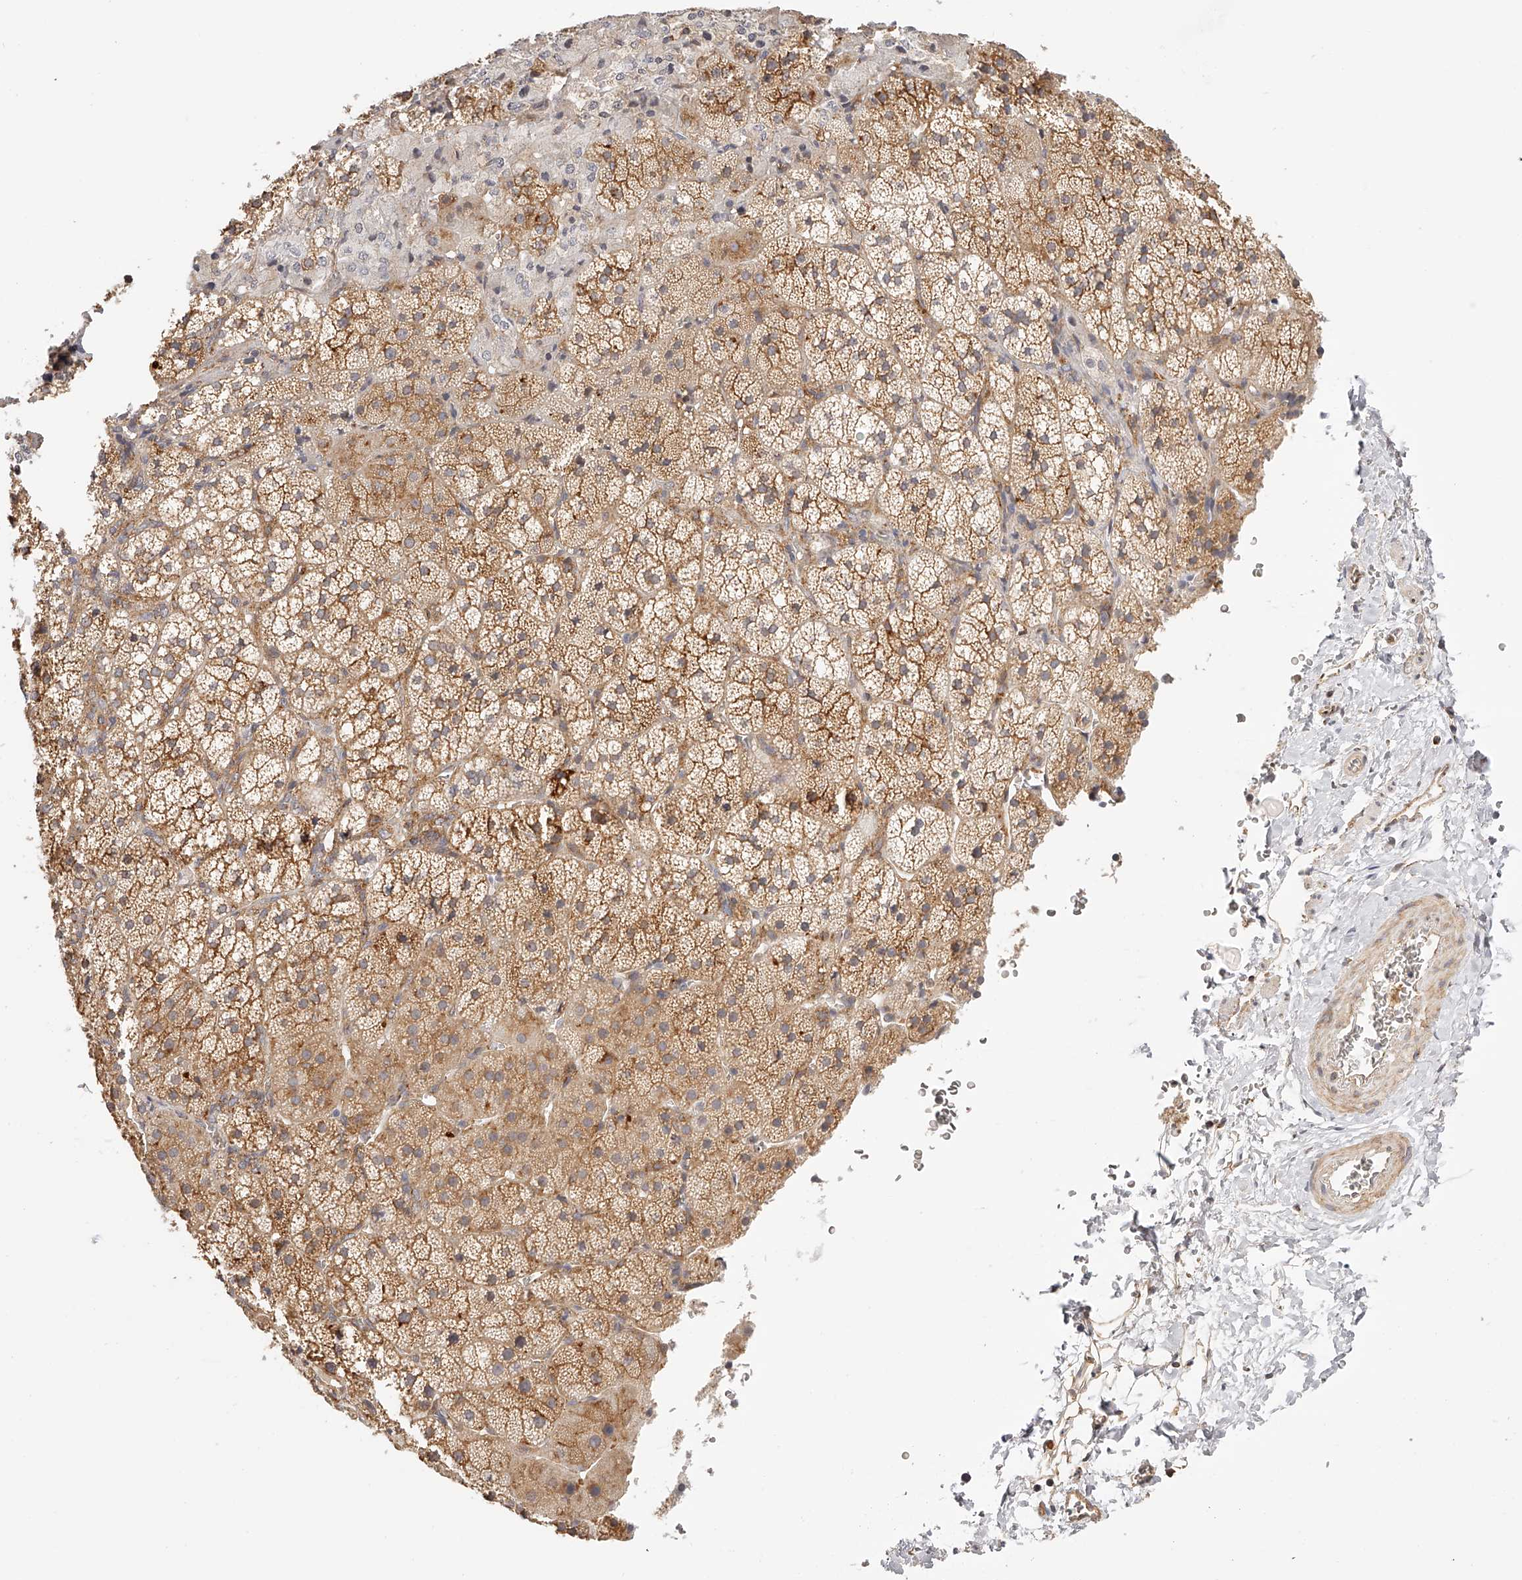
{"staining": {"intensity": "moderate", "quantity": ">75%", "location": "cytoplasmic/membranous"}, "tissue": "adrenal gland", "cell_type": "Glandular cells", "image_type": "normal", "snomed": [{"axis": "morphology", "description": "Normal tissue, NOS"}, {"axis": "topography", "description": "Adrenal gland"}], "caption": "IHC photomicrograph of benign adrenal gland: human adrenal gland stained using IHC demonstrates medium levels of moderate protein expression localized specifically in the cytoplasmic/membranous of glandular cells, appearing as a cytoplasmic/membranous brown color.", "gene": "SYNC", "patient": {"sex": "female", "age": 44}}